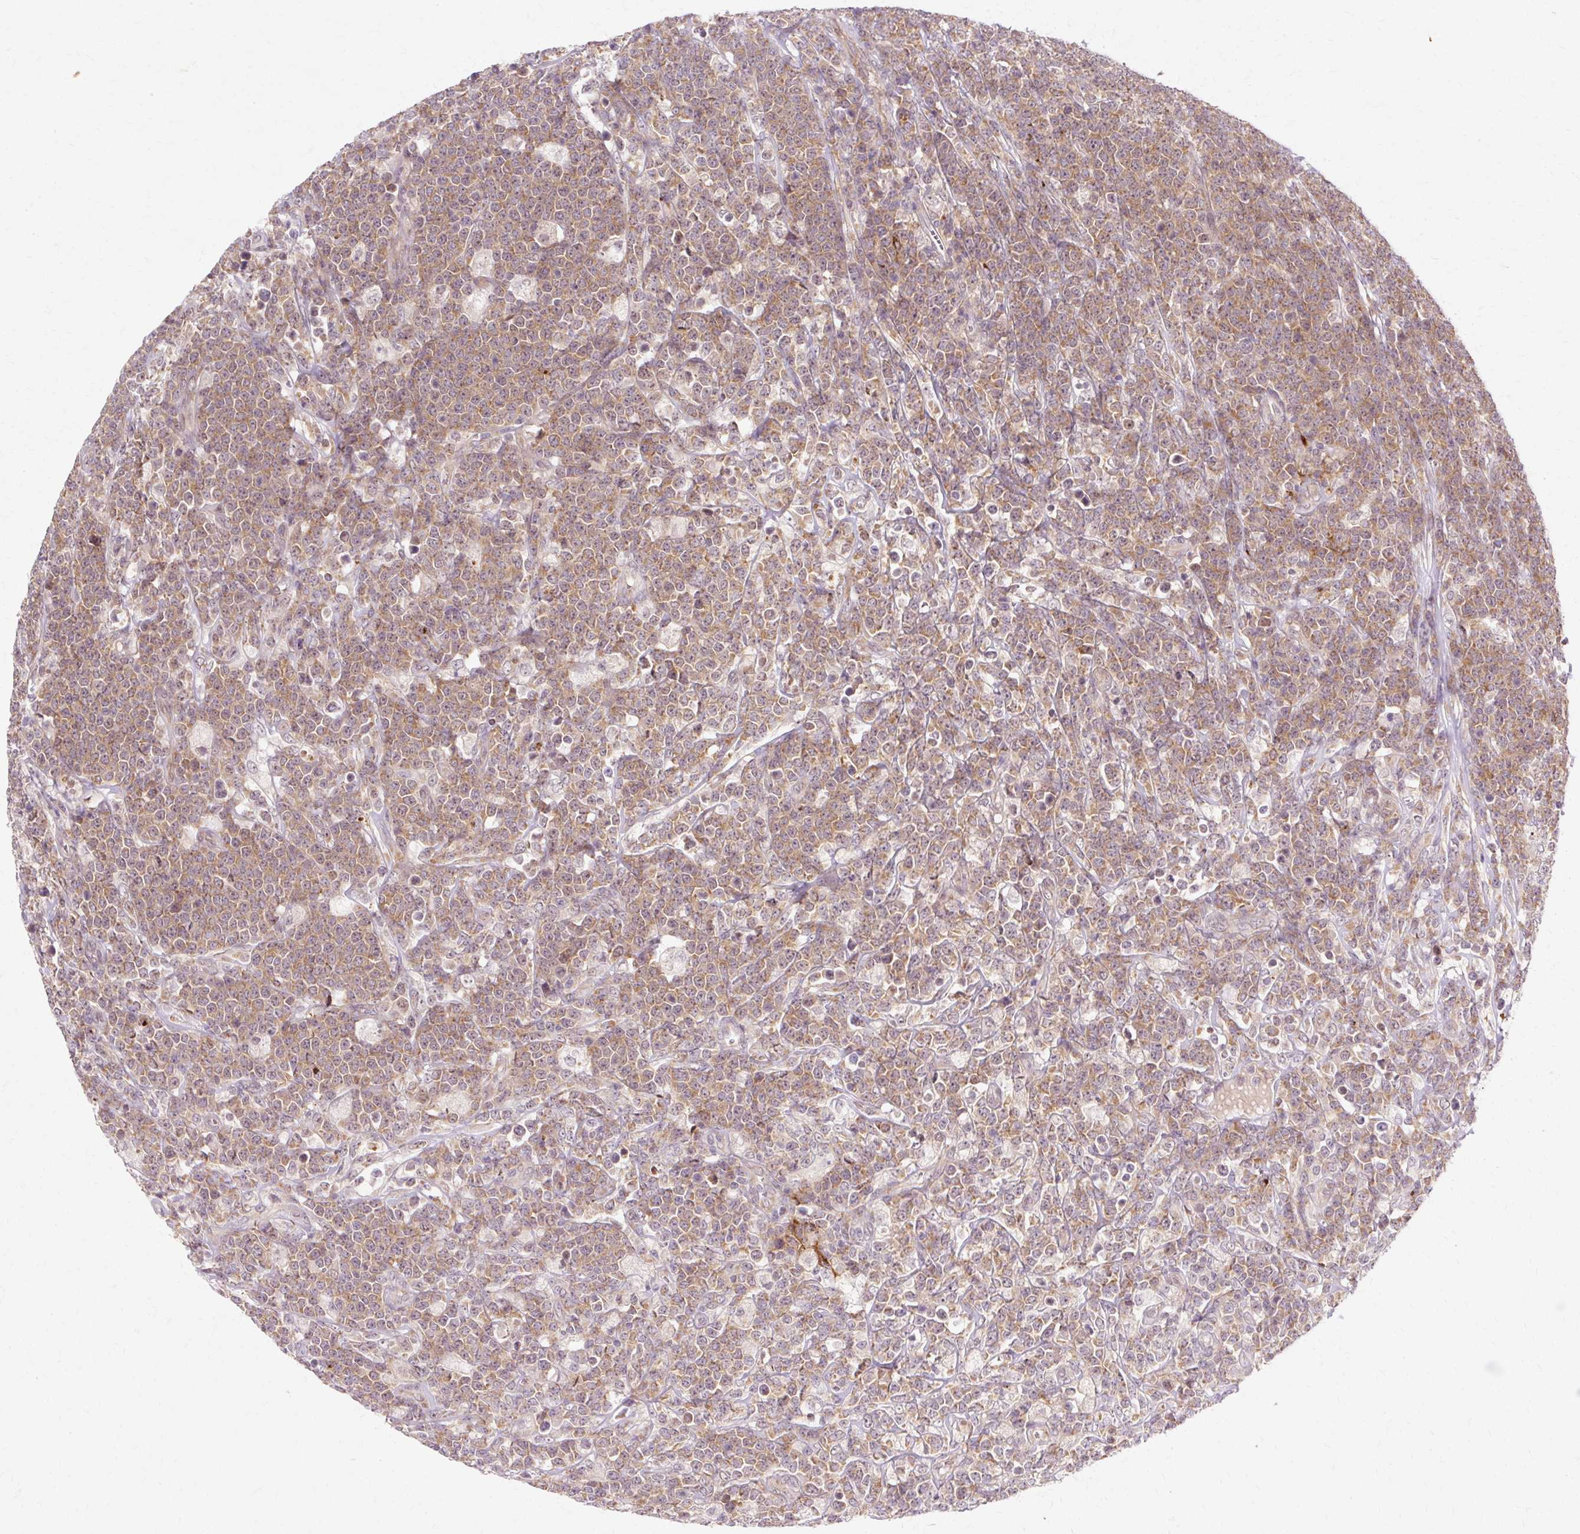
{"staining": {"intensity": "moderate", "quantity": ">75%", "location": "cytoplasmic/membranous"}, "tissue": "lymphoma", "cell_type": "Tumor cells", "image_type": "cancer", "snomed": [{"axis": "morphology", "description": "Malignant lymphoma, non-Hodgkin's type, High grade"}, {"axis": "topography", "description": "Small intestine"}], "caption": "IHC (DAB (3,3'-diaminobenzidine)) staining of human lymphoma reveals moderate cytoplasmic/membranous protein staining in about >75% of tumor cells.", "gene": "GEMIN2", "patient": {"sex": "male", "age": 8}}